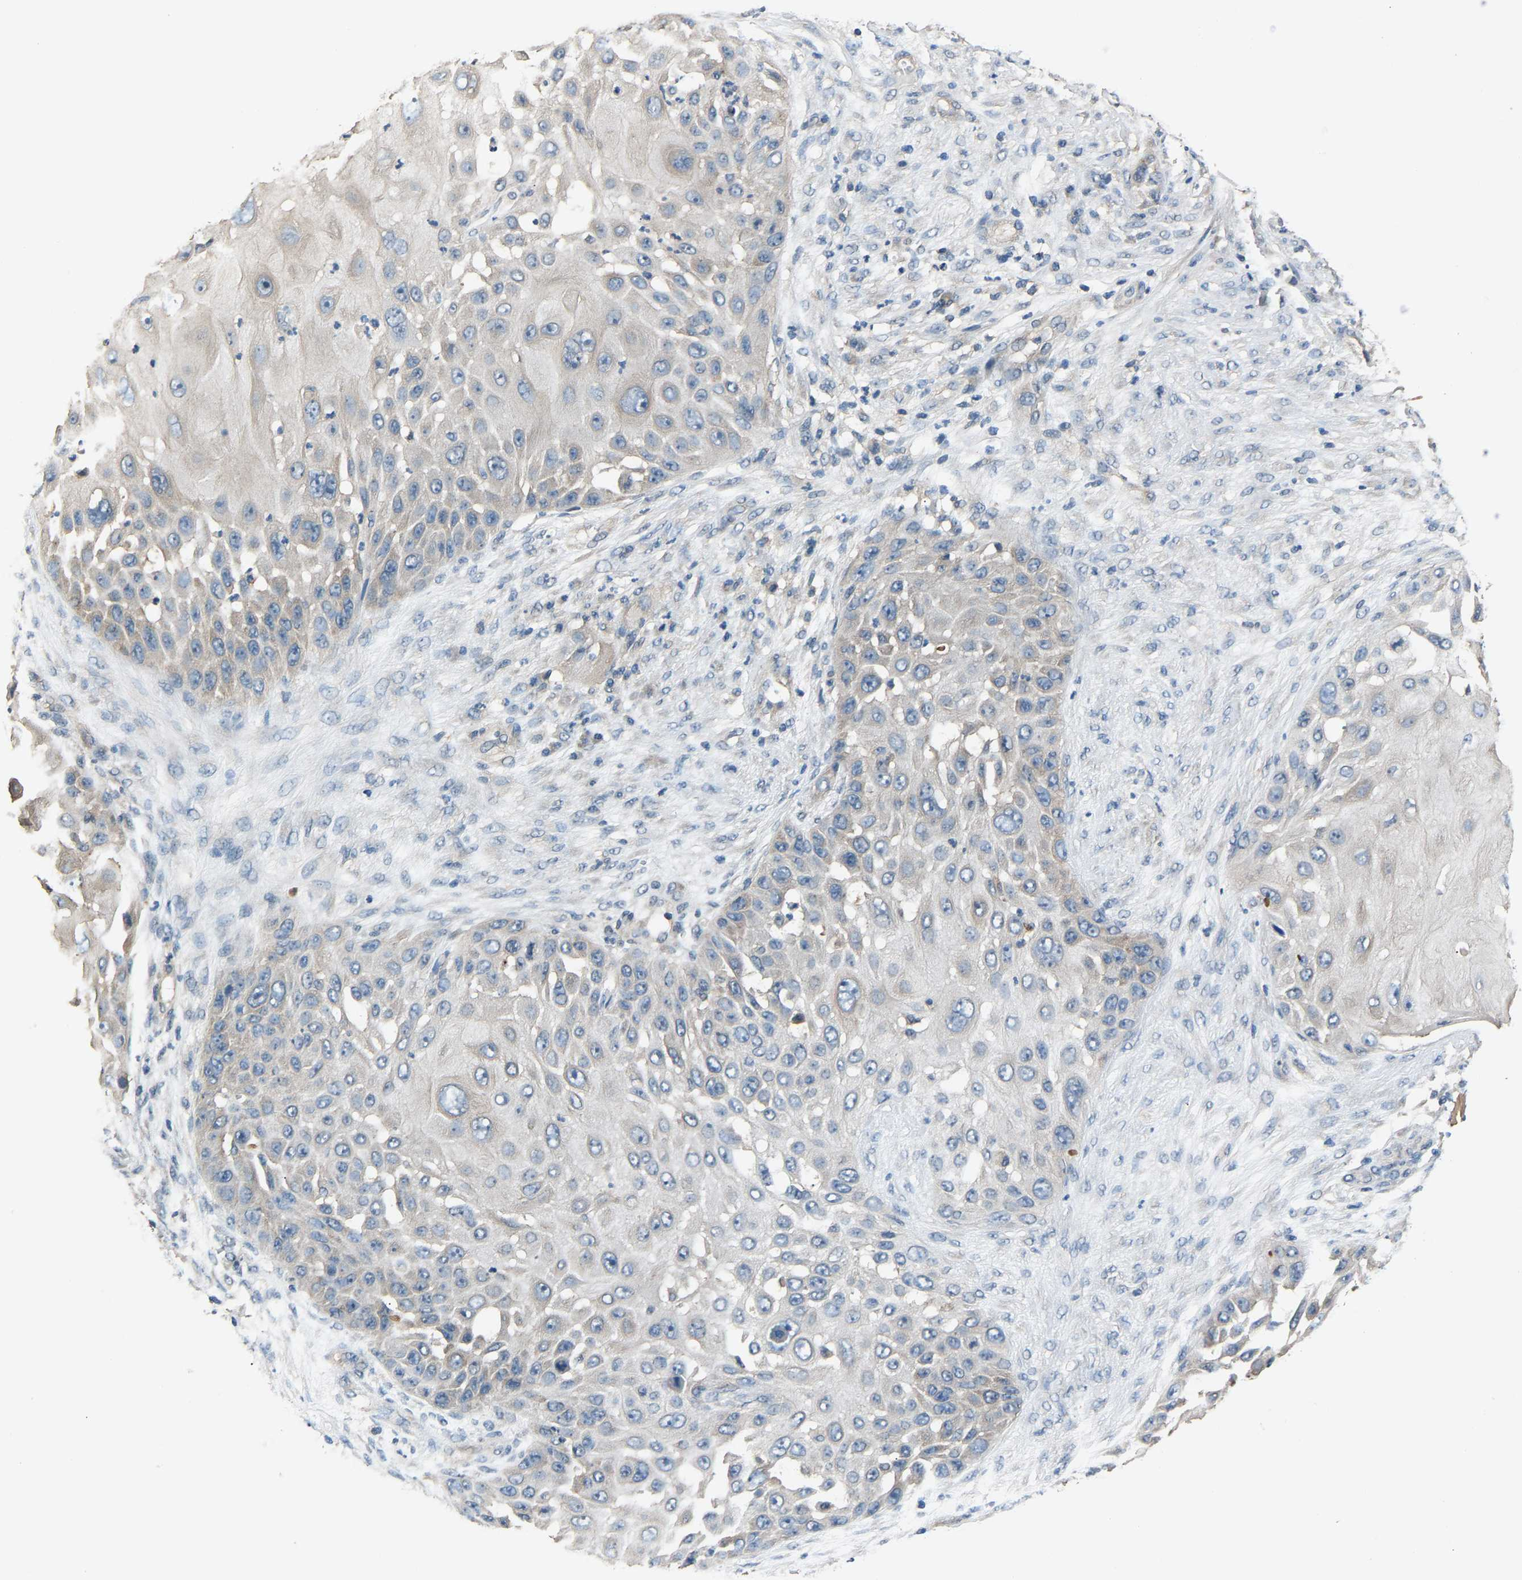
{"staining": {"intensity": "weak", "quantity": "<25%", "location": "cytoplasmic/membranous"}, "tissue": "skin cancer", "cell_type": "Tumor cells", "image_type": "cancer", "snomed": [{"axis": "morphology", "description": "Squamous cell carcinoma, NOS"}, {"axis": "topography", "description": "Skin"}], "caption": "Immunohistochemistry (IHC) of human skin cancer exhibits no positivity in tumor cells. The staining is performed using DAB (3,3'-diaminobenzidine) brown chromogen with nuclei counter-stained in using hematoxylin.", "gene": "ABCC9", "patient": {"sex": "female", "age": 44}}